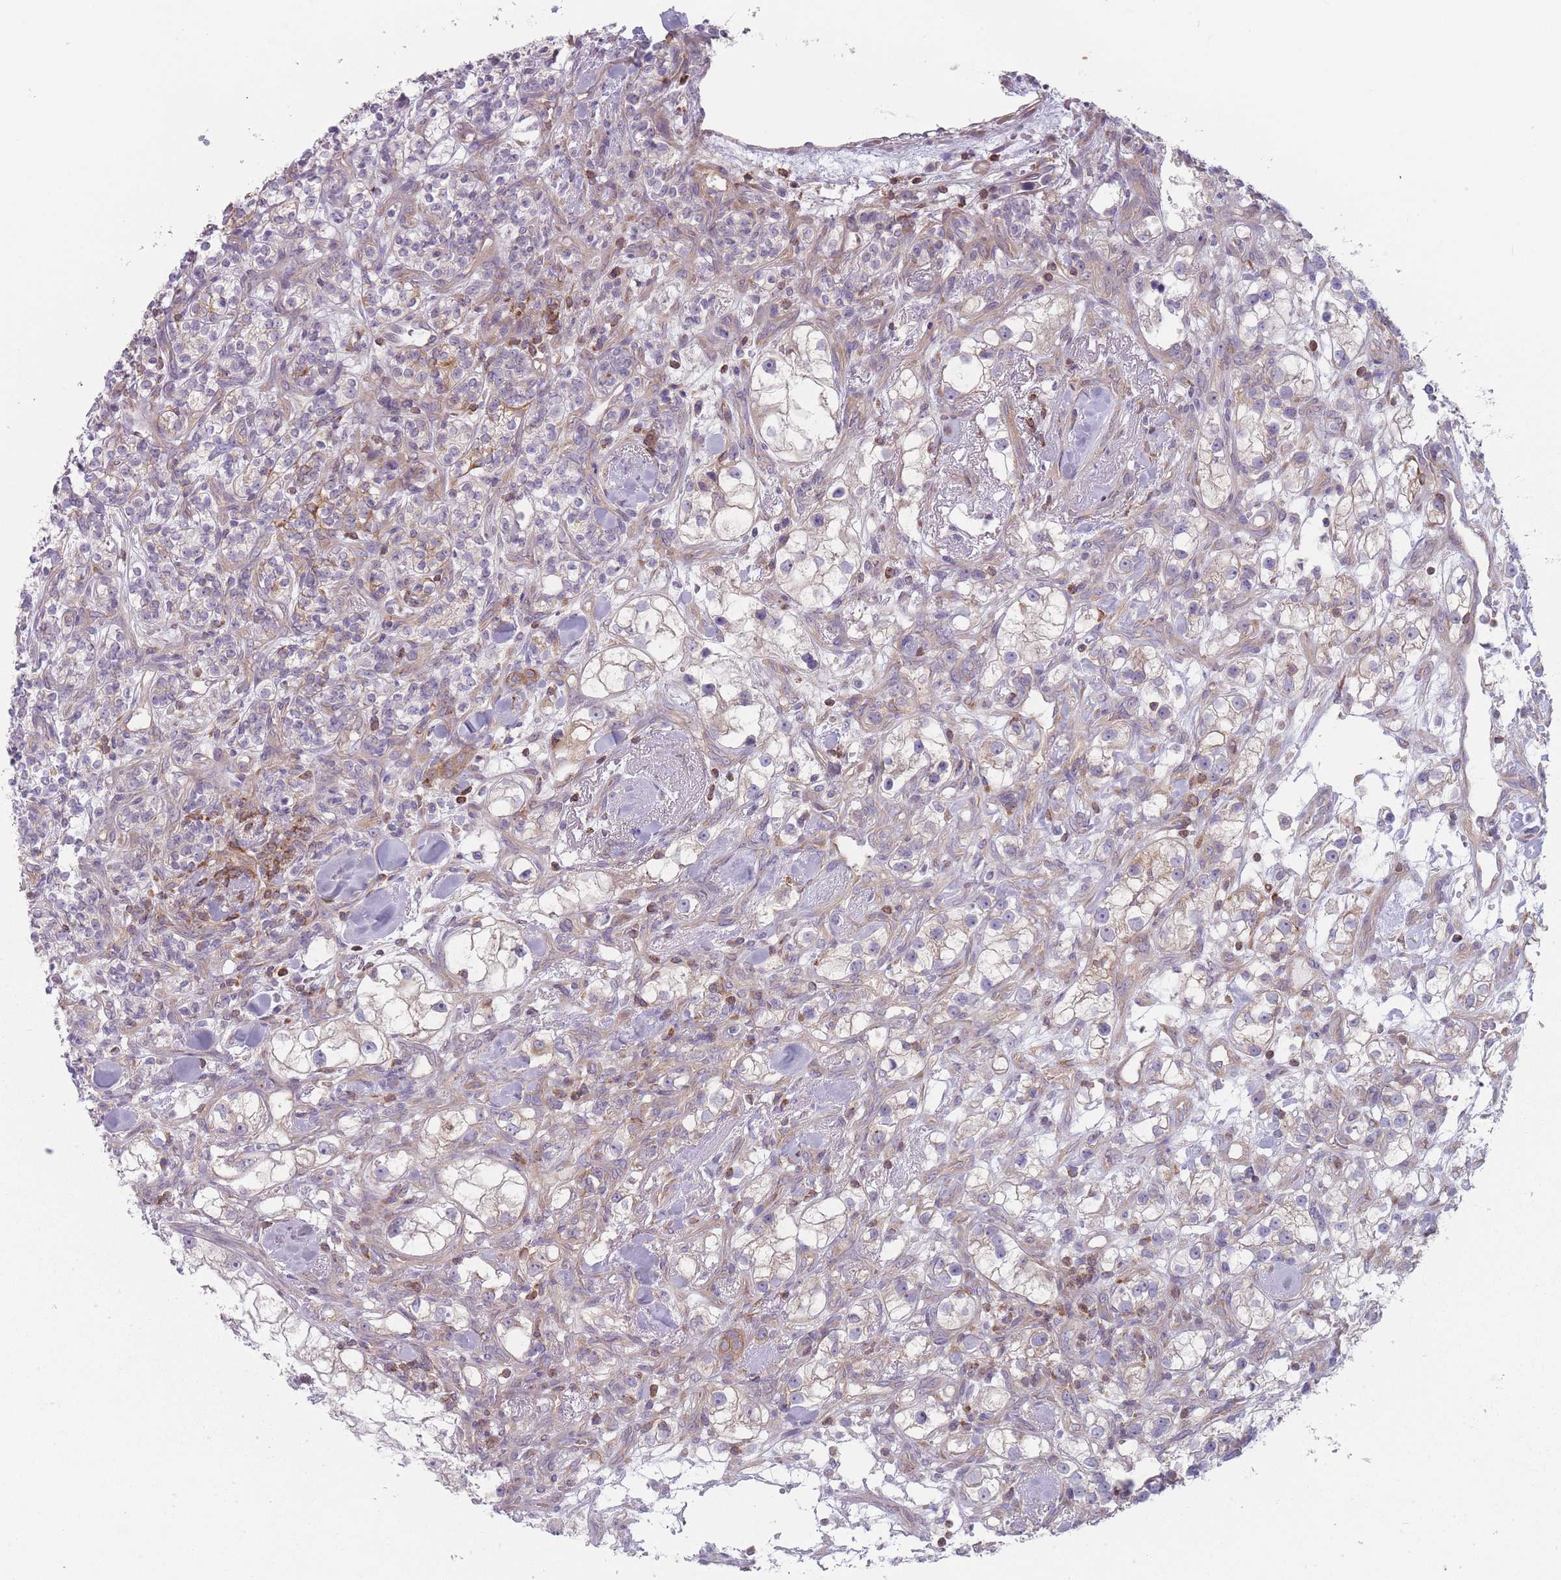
{"staining": {"intensity": "moderate", "quantity": "25%-75%", "location": "cytoplasmic/membranous"}, "tissue": "renal cancer", "cell_type": "Tumor cells", "image_type": "cancer", "snomed": [{"axis": "morphology", "description": "Adenocarcinoma, NOS"}, {"axis": "topography", "description": "Kidney"}], "caption": "IHC of adenocarcinoma (renal) reveals medium levels of moderate cytoplasmic/membranous expression in about 25%-75% of tumor cells.", "gene": "HSBP1L1", "patient": {"sex": "male", "age": 77}}